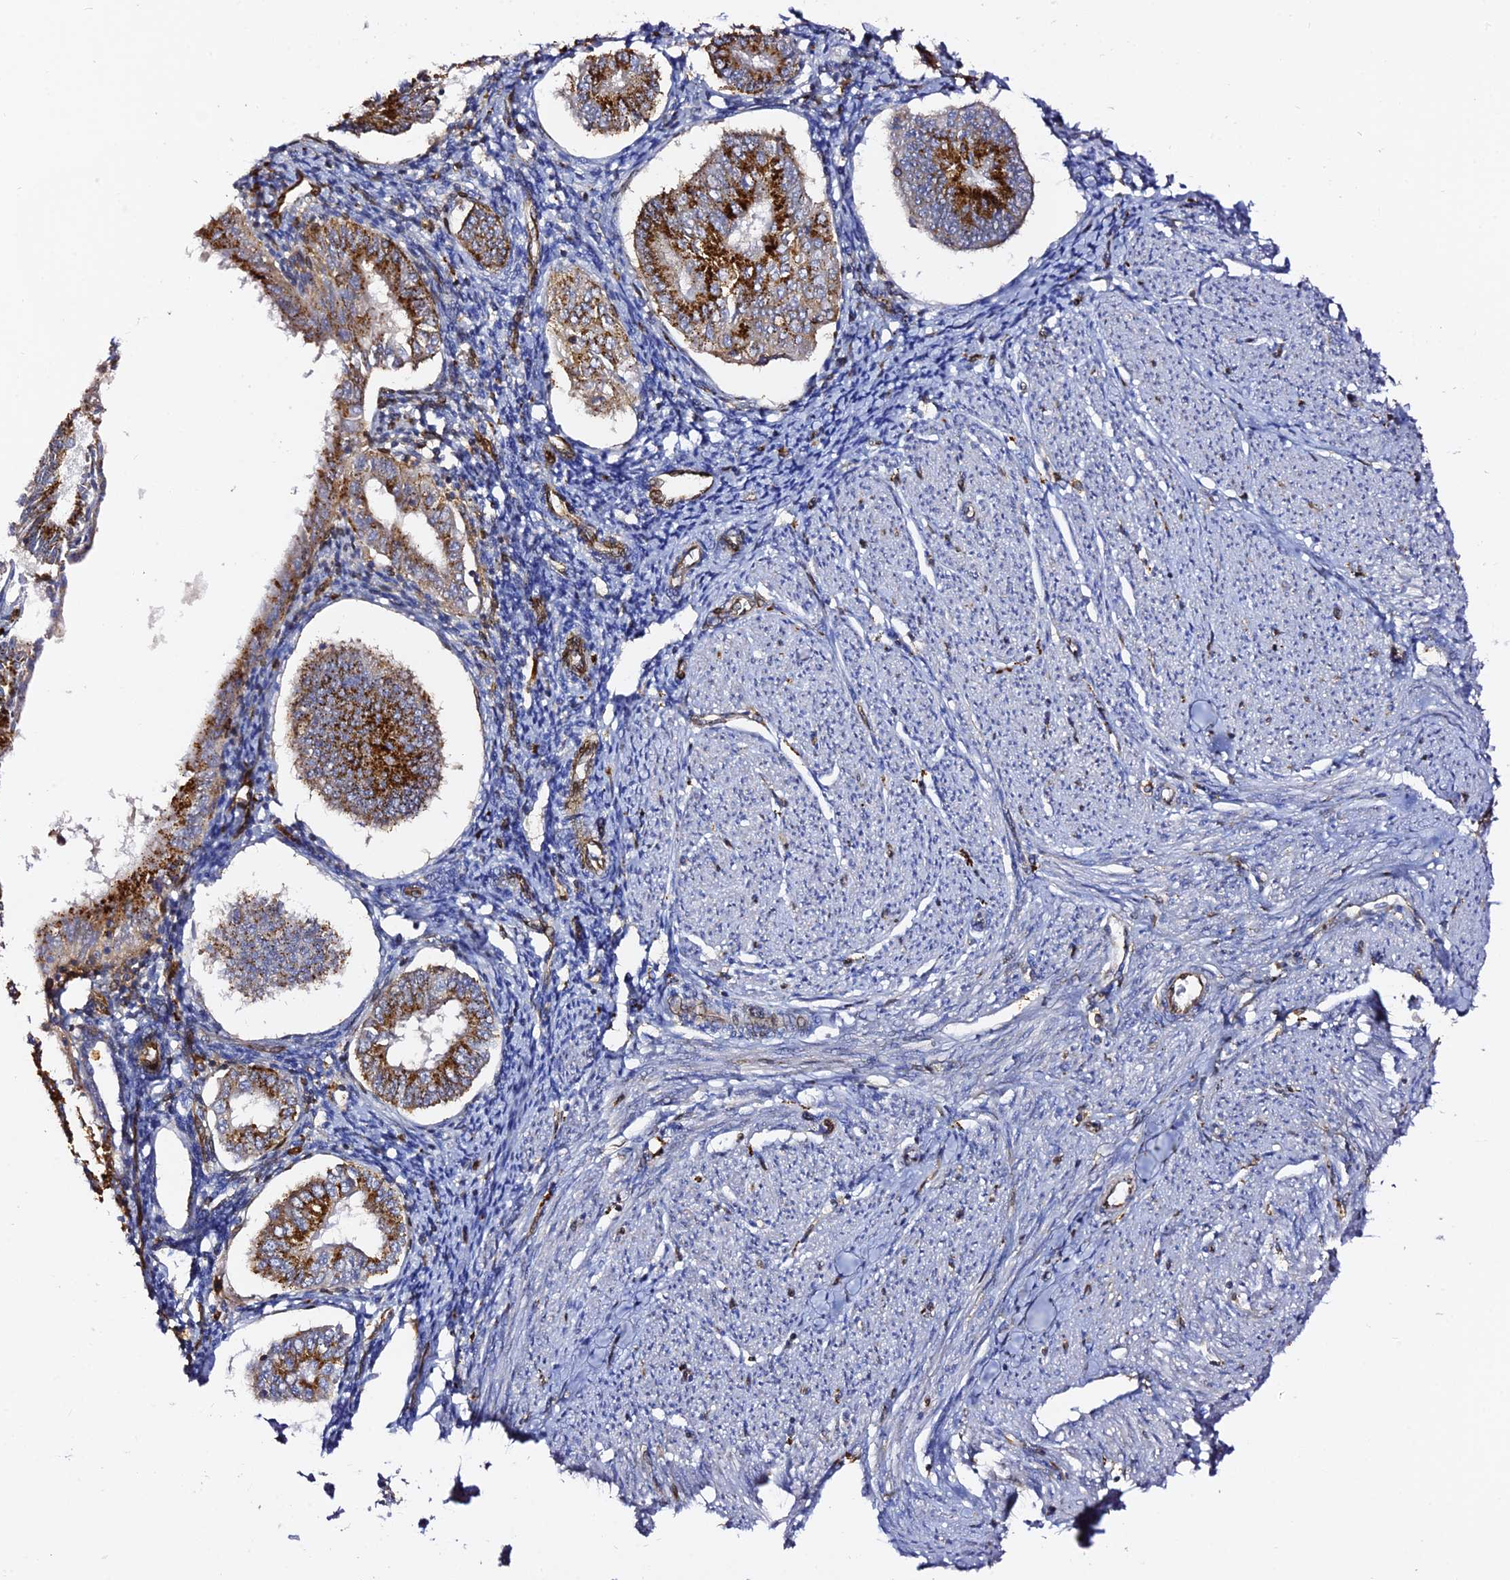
{"staining": {"intensity": "strong", "quantity": "25%-75%", "location": "cytoplasmic/membranous"}, "tissue": "endometrial cancer", "cell_type": "Tumor cells", "image_type": "cancer", "snomed": [{"axis": "morphology", "description": "Adenocarcinoma, NOS"}, {"axis": "topography", "description": "Endometrium"}], "caption": "Immunohistochemical staining of human endometrial cancer shows high levels of strong cytoplasmic/membranous staining in approximately 25%-75% of tumor cells.", "gene": "TRPV2", "patient": {"sex": "female", "age": 58}}